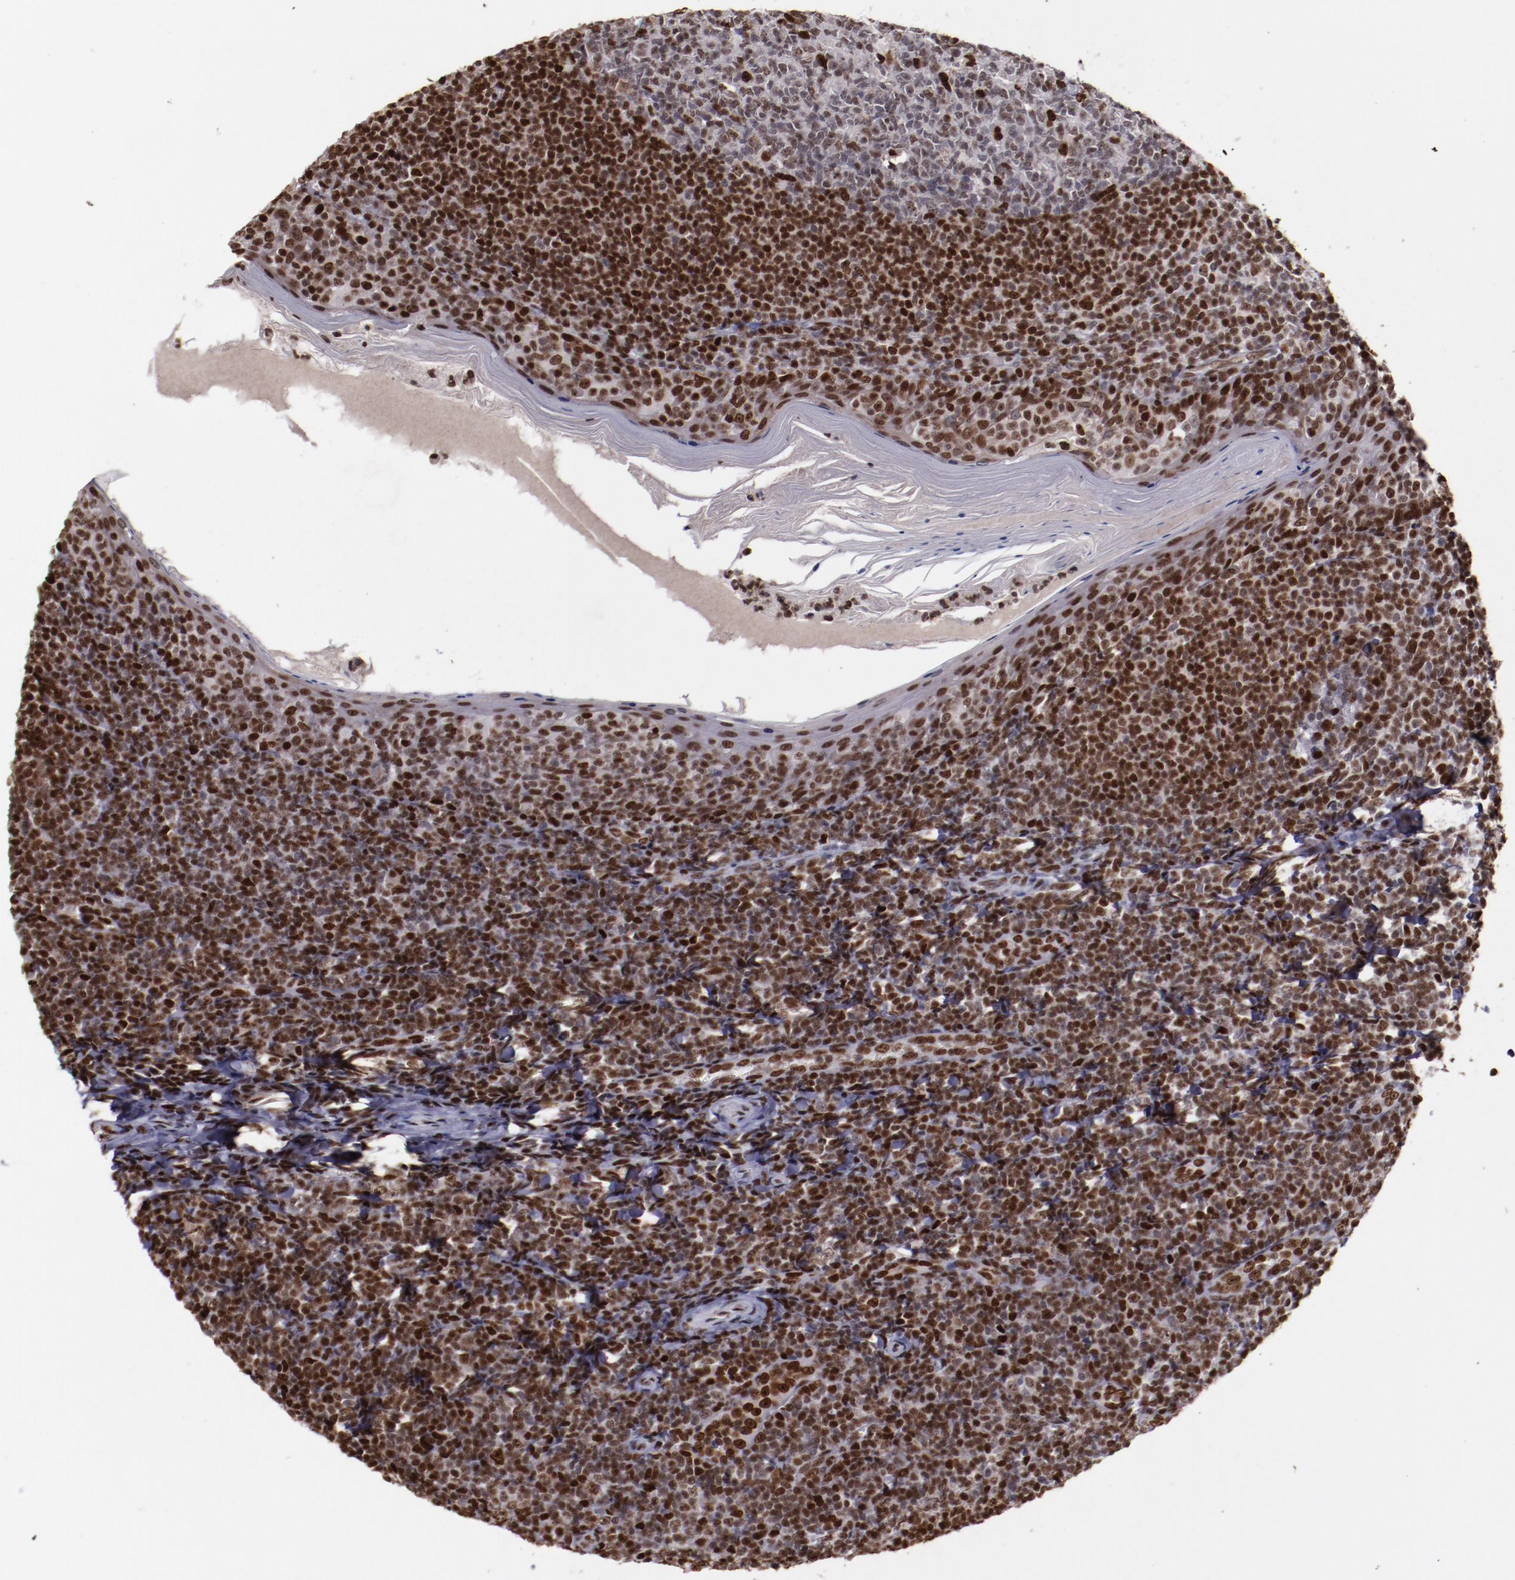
{"staining": {"intensity": "strong", "quantity": "<25%", "location": "nuclear"}, "tissue": "tonsil", "cell_type": "Germinal center cells", "image_type": "normal", "snomed": [{"axis": "morphology", "description": "Normal tissue, NOS"}, {"axis": "topography", "description": "Tonsil"}], "caption": "Brown immunohistochemical staining in unremarkable tonsil demonstrates strong nuclear positivity in about <25% of germinal center cells.", "gene": "APEX1", "patient": {"sex": "male", "age": 31}}